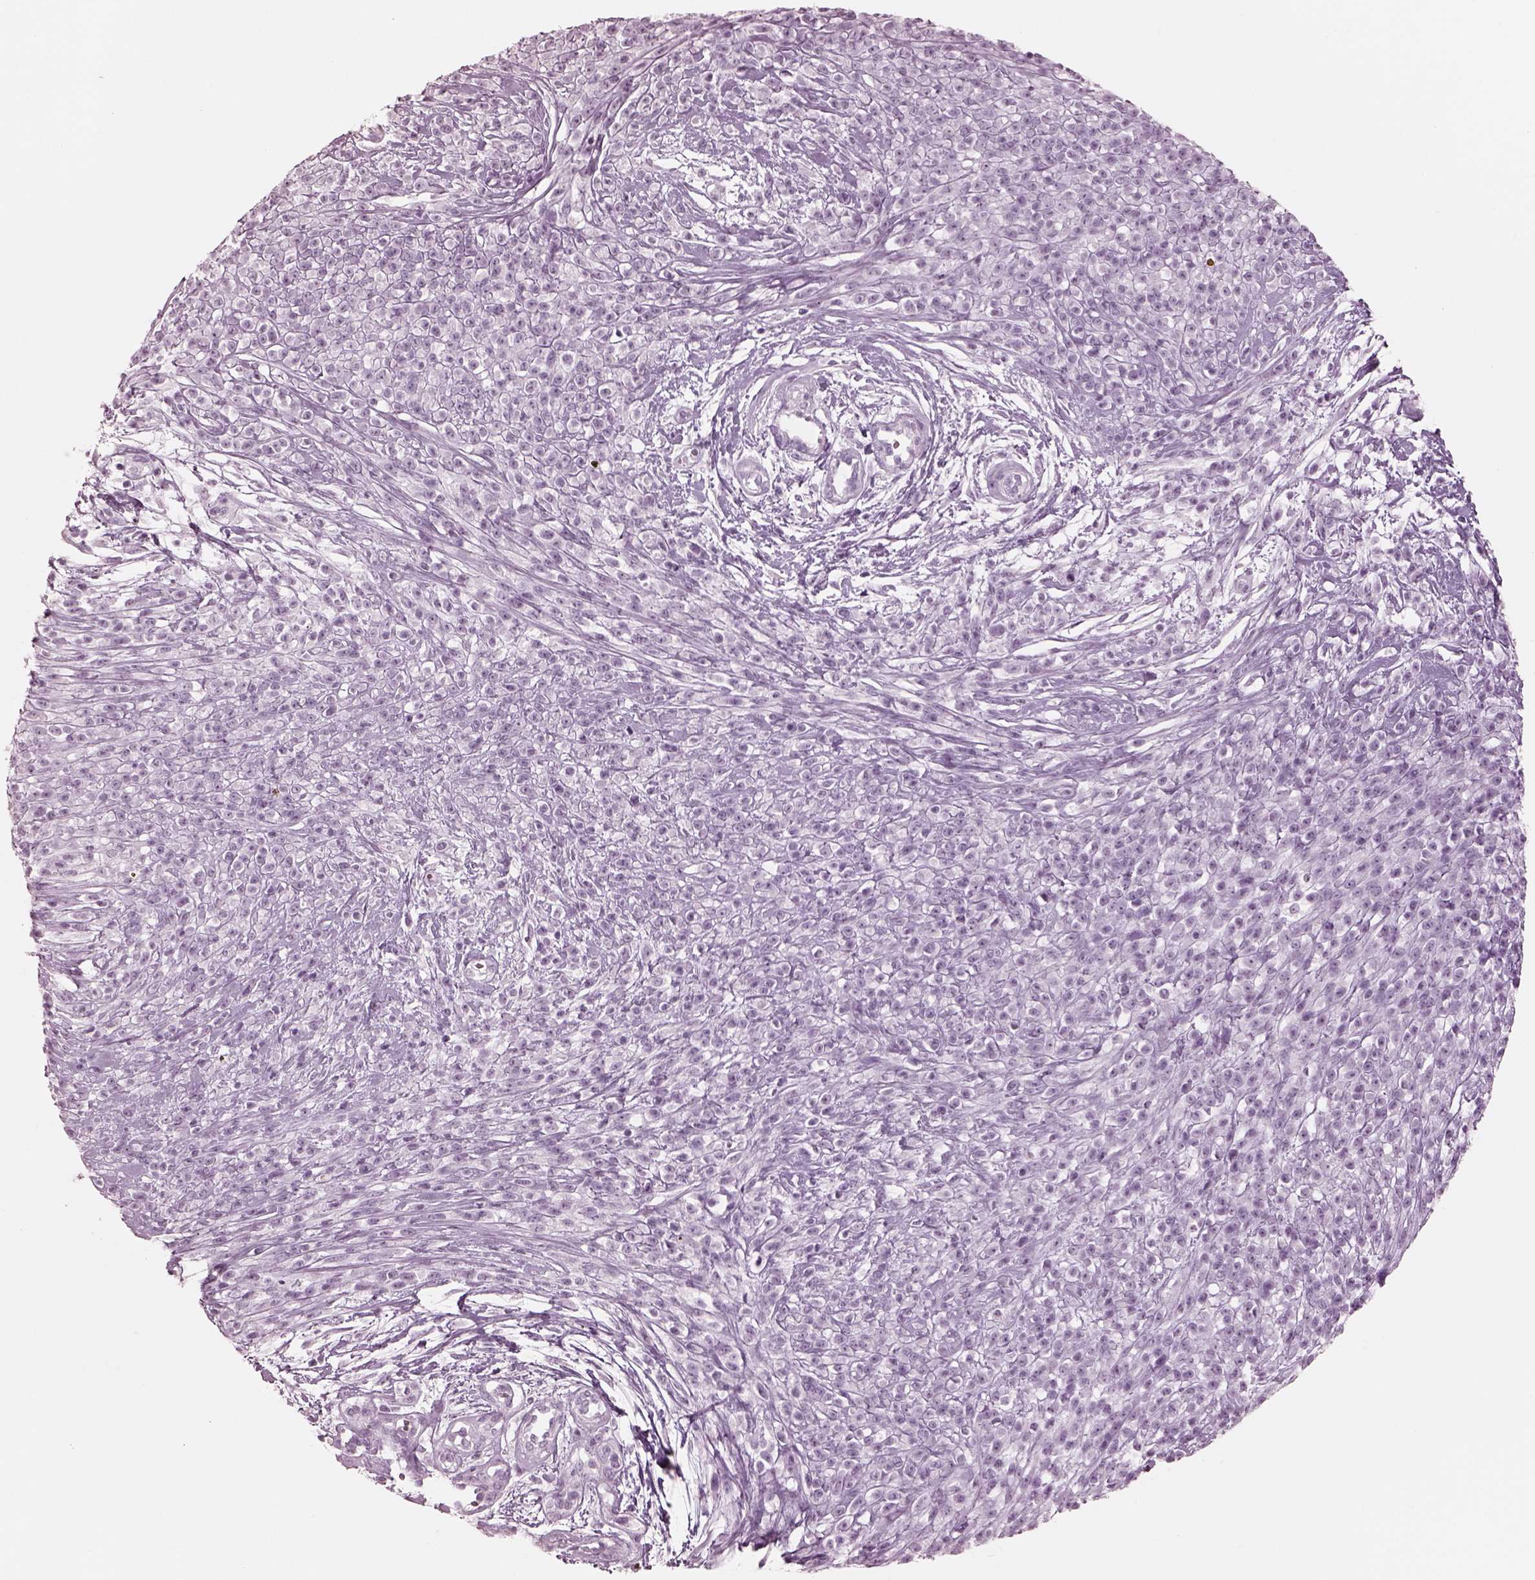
{"staining": {"intensity": "negative", "quantity": "none", "location": "none"}, "tissue": "melanoma", "cell_type": "Tumor cells", "image_type": "cancer", "snomed": [{"axis": "morphology", "description": "Malignant melanoma, NOS"}, {"axis": "topography", "description": "Skin"}, {"axis": "topography", "description": "Skin of trunk"}], "caption": "Immunohistochemical staining of human malignant melanoma displays no significant staining in tumor cells.", "gene": "OPN4", "patient": {"sex": "male", "age": 74}}